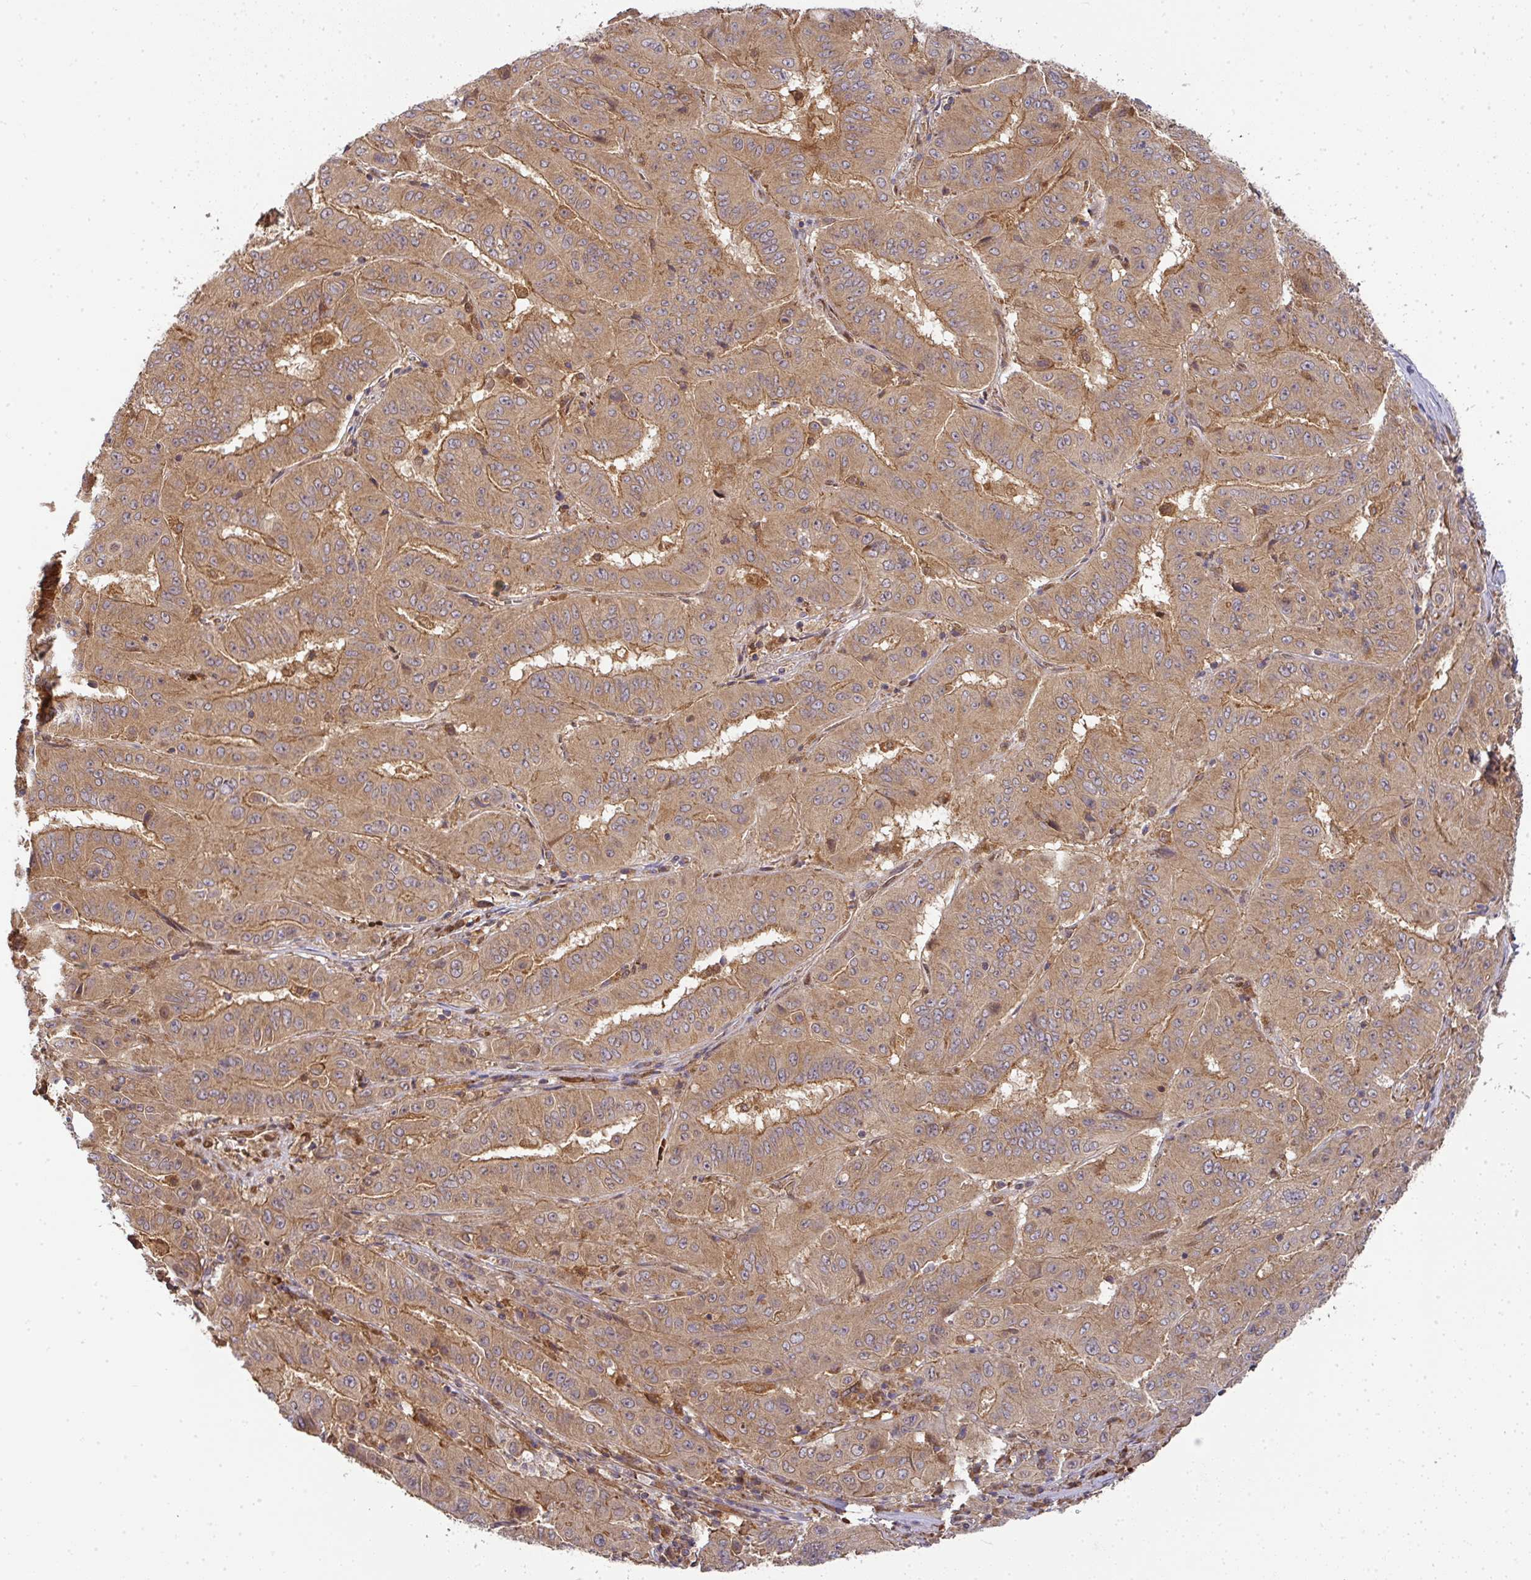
{"staining": {"intensity": "moderate", "quantity": ">75%", "location": "cytoplasmic/membranous"}, "tissue": "pancreatic cancer", "cell_type": "Tumor cells", "image_type": "cancer", "snomed": [{"axis": "morphology", "description": "Adenocarcinoma, NOS"}, {"axis": "topography", "description": "Pancreas"}], "caption": "High-magnification brightfield microscopy of pancreatic cancer (adenocarcinoma) stained with DAB (3,3'-diaminobenzidine) (brown) and counterstained with hematoxylin (blue). tumor cells exhibit moderate cytoplasmic/membranous staining is appreciated in approximately>75% of cells.", "gene": "MALSU1", "patient": {"sex": "male", "age": 63}}